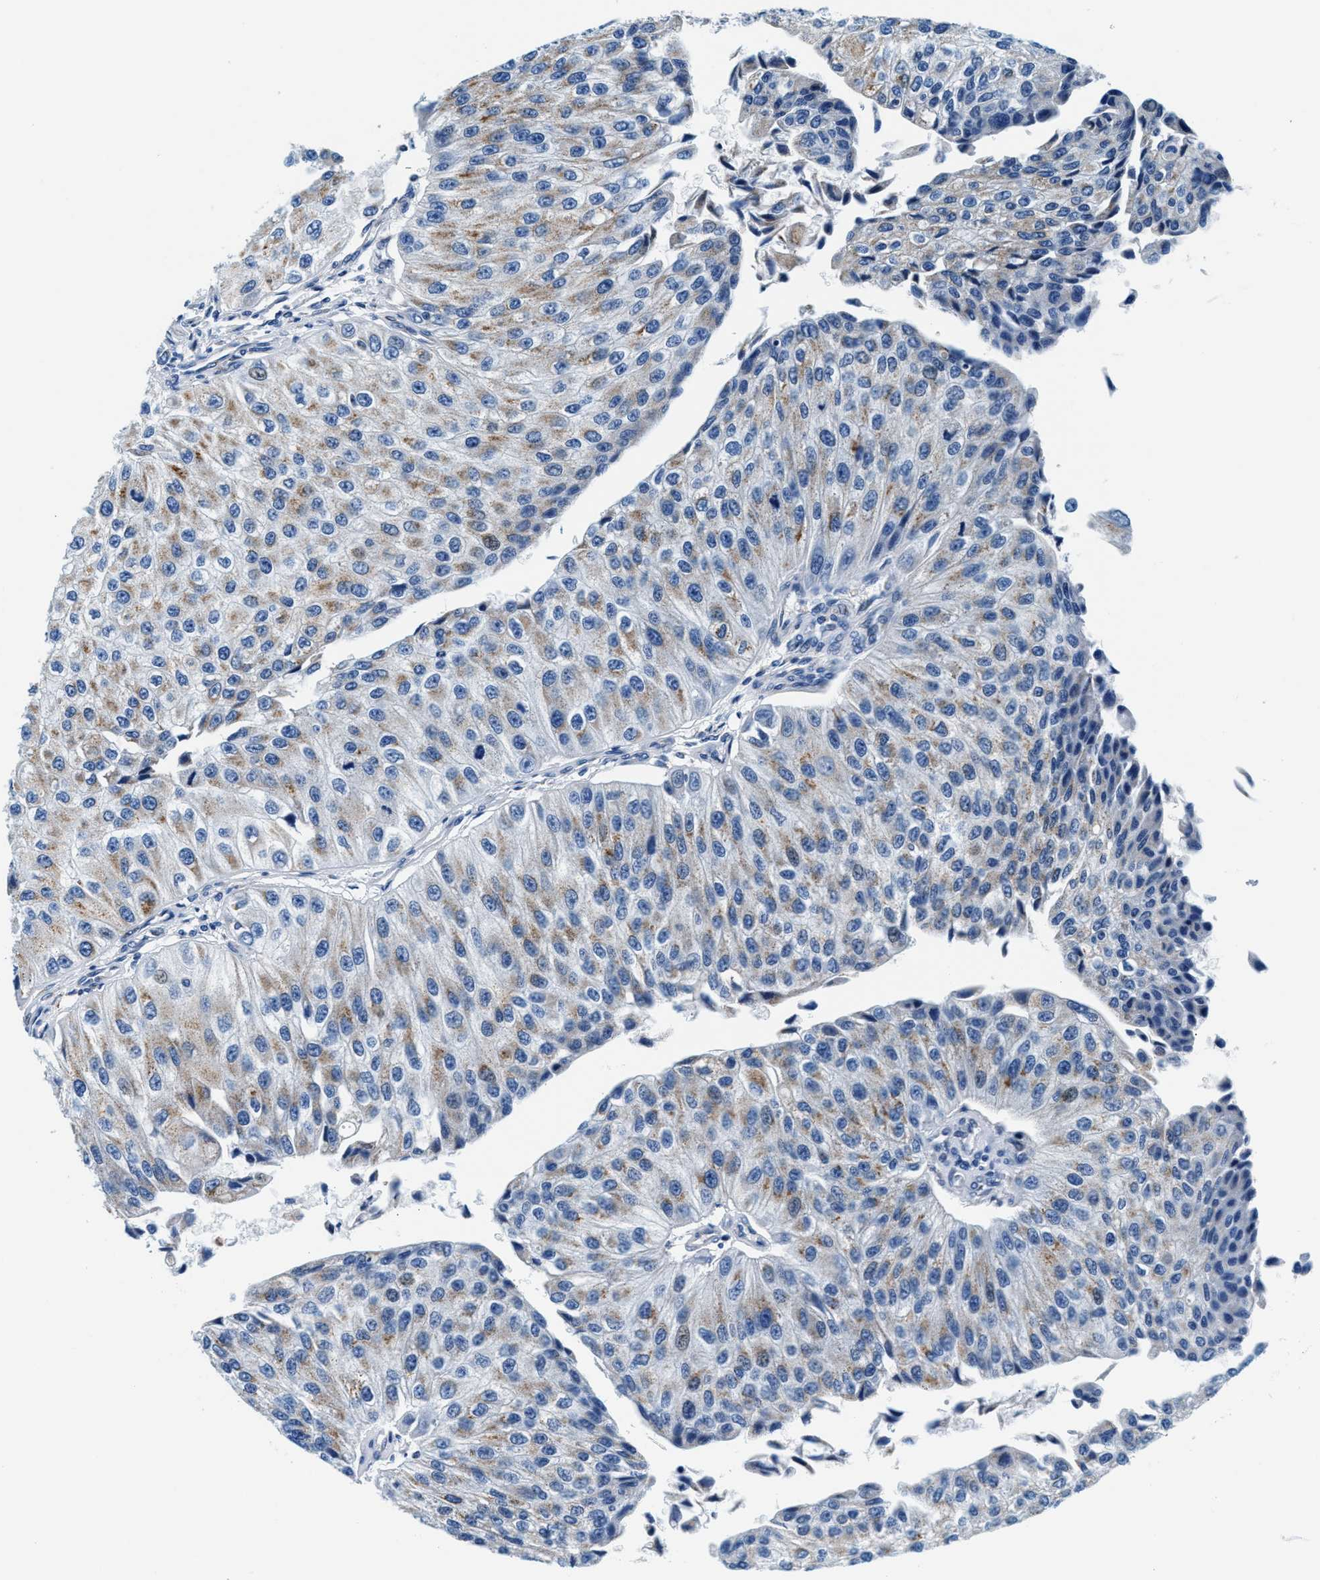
{"staining": {"intensity": "weak", "quantity": "25%-75%", "location": "cytoplasmic/membranous"}, "tissue": "urothelial cancer", "cell_type": "Tumor cells", "image_type": "cancer", "snomed": [{"axis": "morphology", "description": "Urothelial carcinoma, High grade"}, {"axis": "topography", "description": "Kidney"}, {"axis": "topography", "description": "Urinary bladder"}], "caption": "Weak cytoplasmic/membranous positivity is present in about 25%-75% of tumor cells in urothelial cancer. Nuclei are stained in blue.", "gene": "VPS53", "patient": {"sex": "male", "age": 77}}